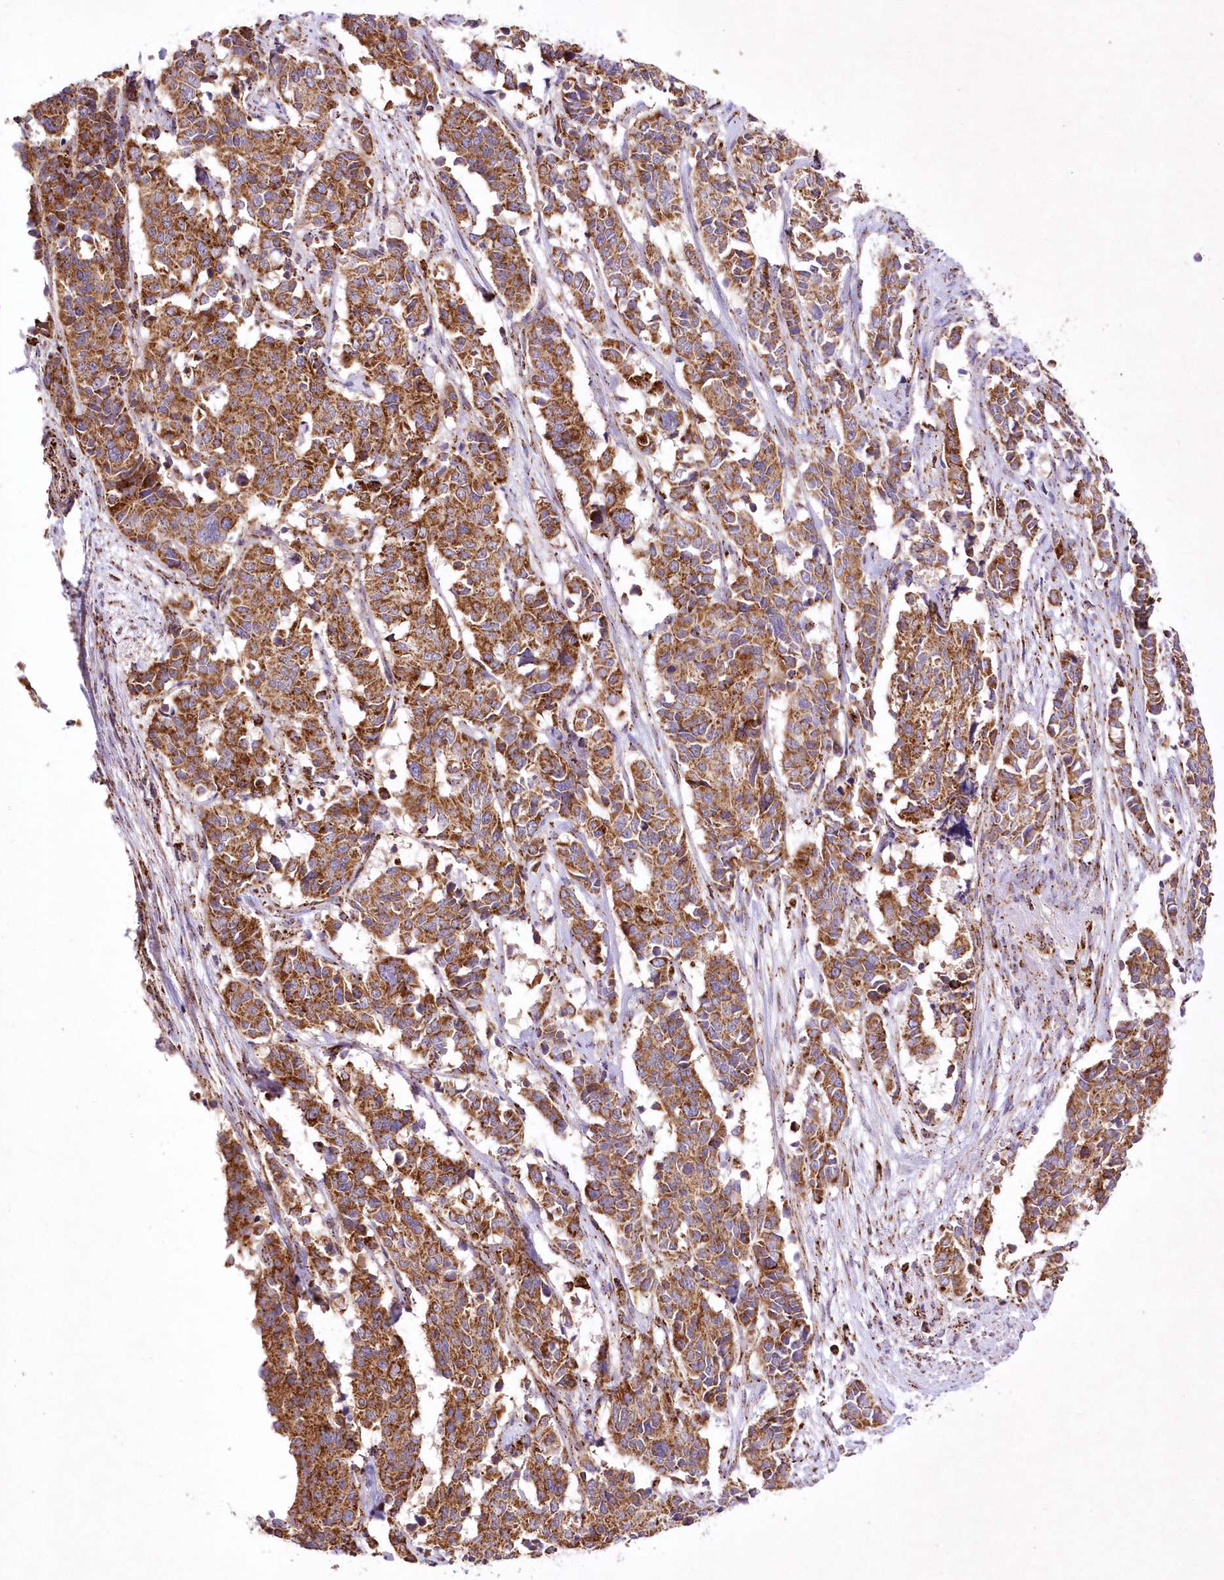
{"staining": {"intensity": "strong", "quantity": ">75%", "location": "cytoplasmic/membranous"}, "tissue": "cervical cancer", "cell_type": "Tumor cells", "image_type": "cancer", "snomed": [{"axis": "morphology", "description": "Normal tissue, NOS"}, {"axis": "morphology", "description": "Squamous cell carcinoma, NOS"}, {"axis": "topography", "description": "Cervix"}], "caption": "Tumor cells display high levels of strong cytoplasmic/membranous positivity in approximately >75% of cells in human cervical squamous cell carcinoma.", "gene": "ASNSD1", "patient": {"sex": "female", "age": 35}}